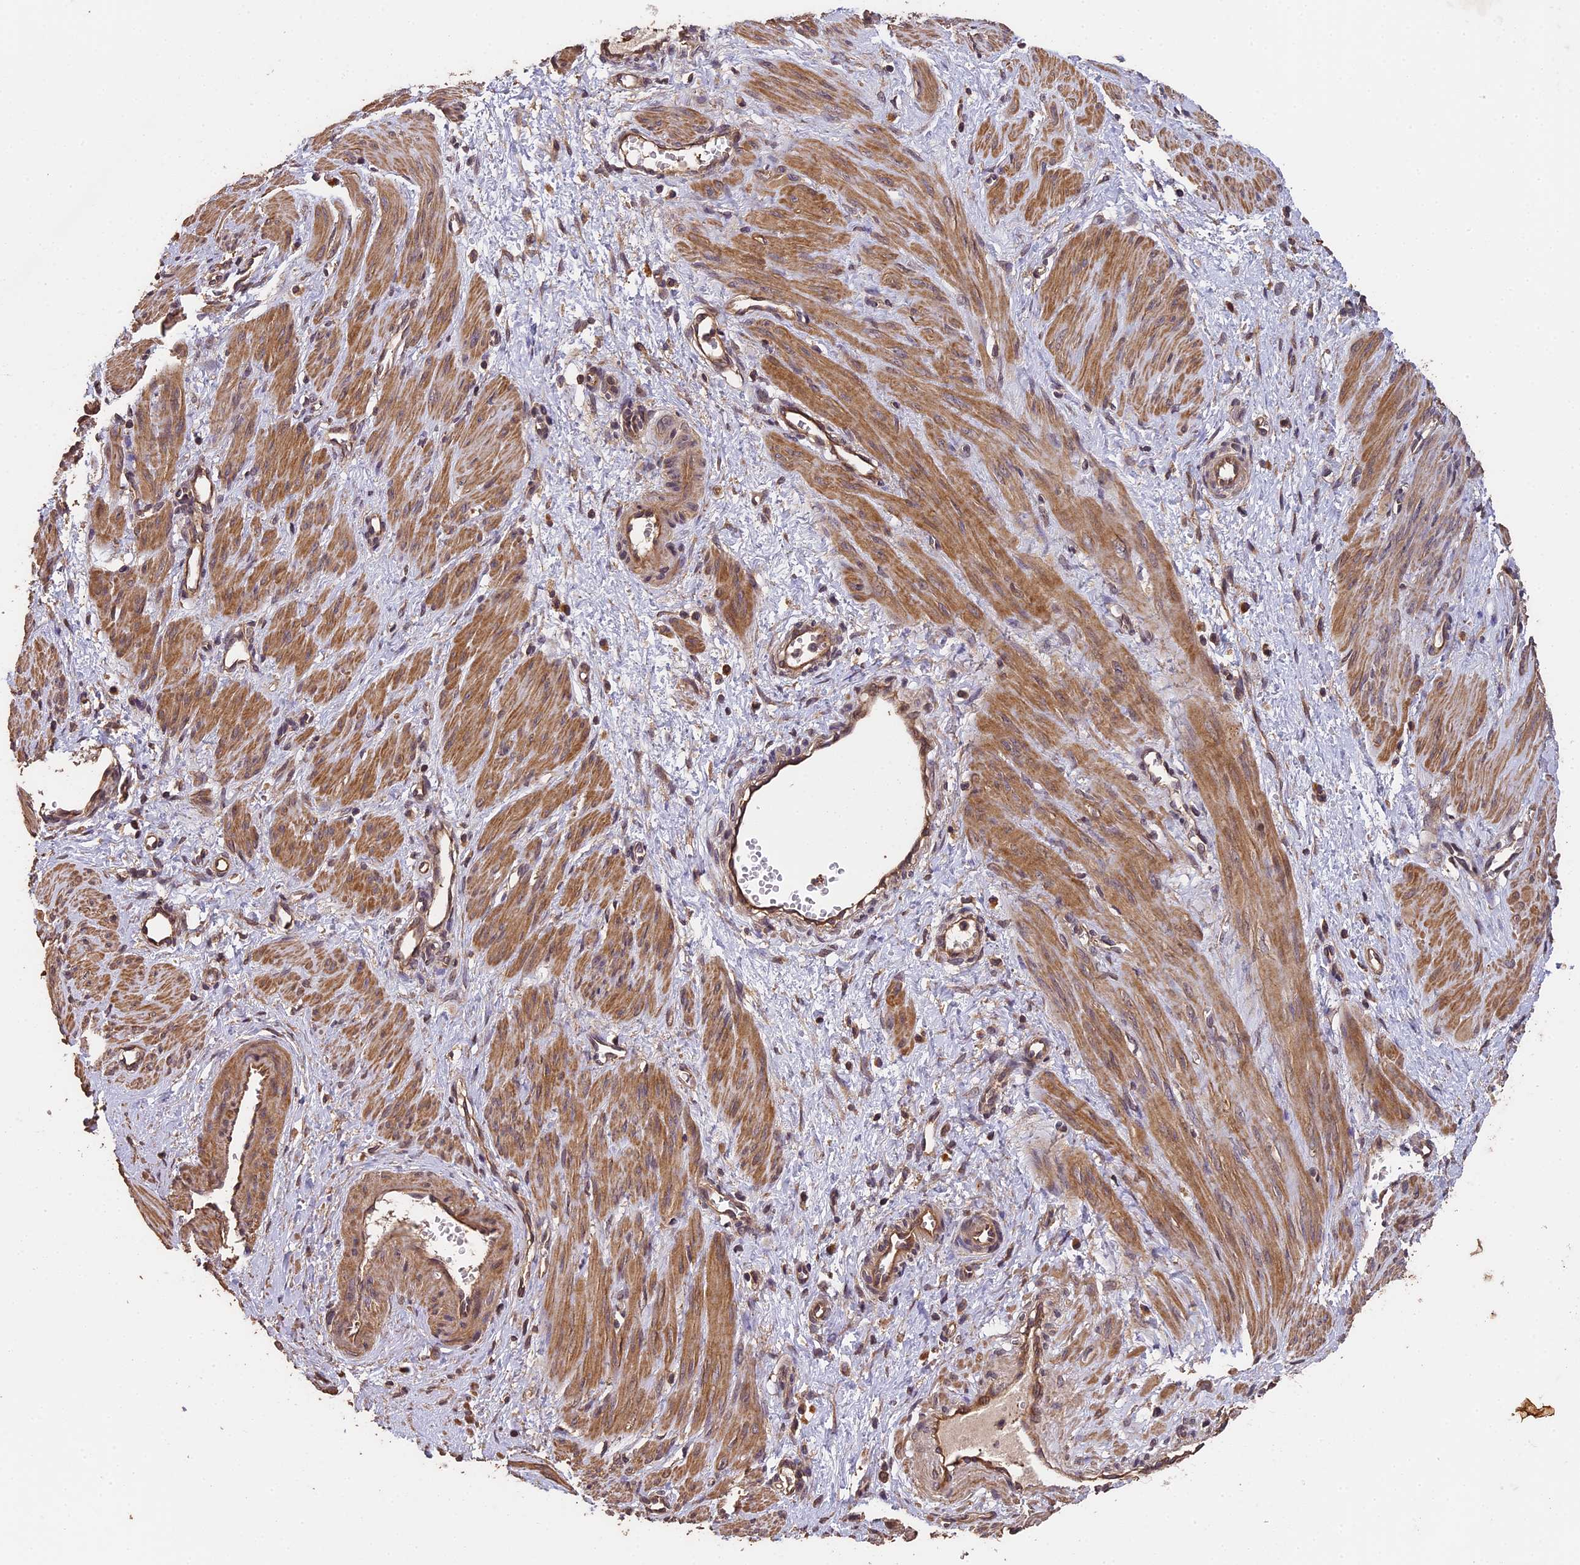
{"staining": {"intensity": "moderate", "quantity": ">75%", "location": "cytoplasmic/membranous"}, "tissue": "smooth muscle", "cell_type": "Smooth muscle cells", "image_type": "normal", "snomed": [{"axis": "morphology", "description": "Normal tissue, NOS"}, {"axis": "topography", "description": "Endometrium"}], "caption": "DAB (3,3'-diaminobenzidine) immunohistochemical staining of unremarkable smooth muscle exhibits moderate cytoplasmic/membranous protein positivity in about >75% of smooth muscle cells.", "gene": "CHD9", "patient": {"sex": "female", "age": 33}}